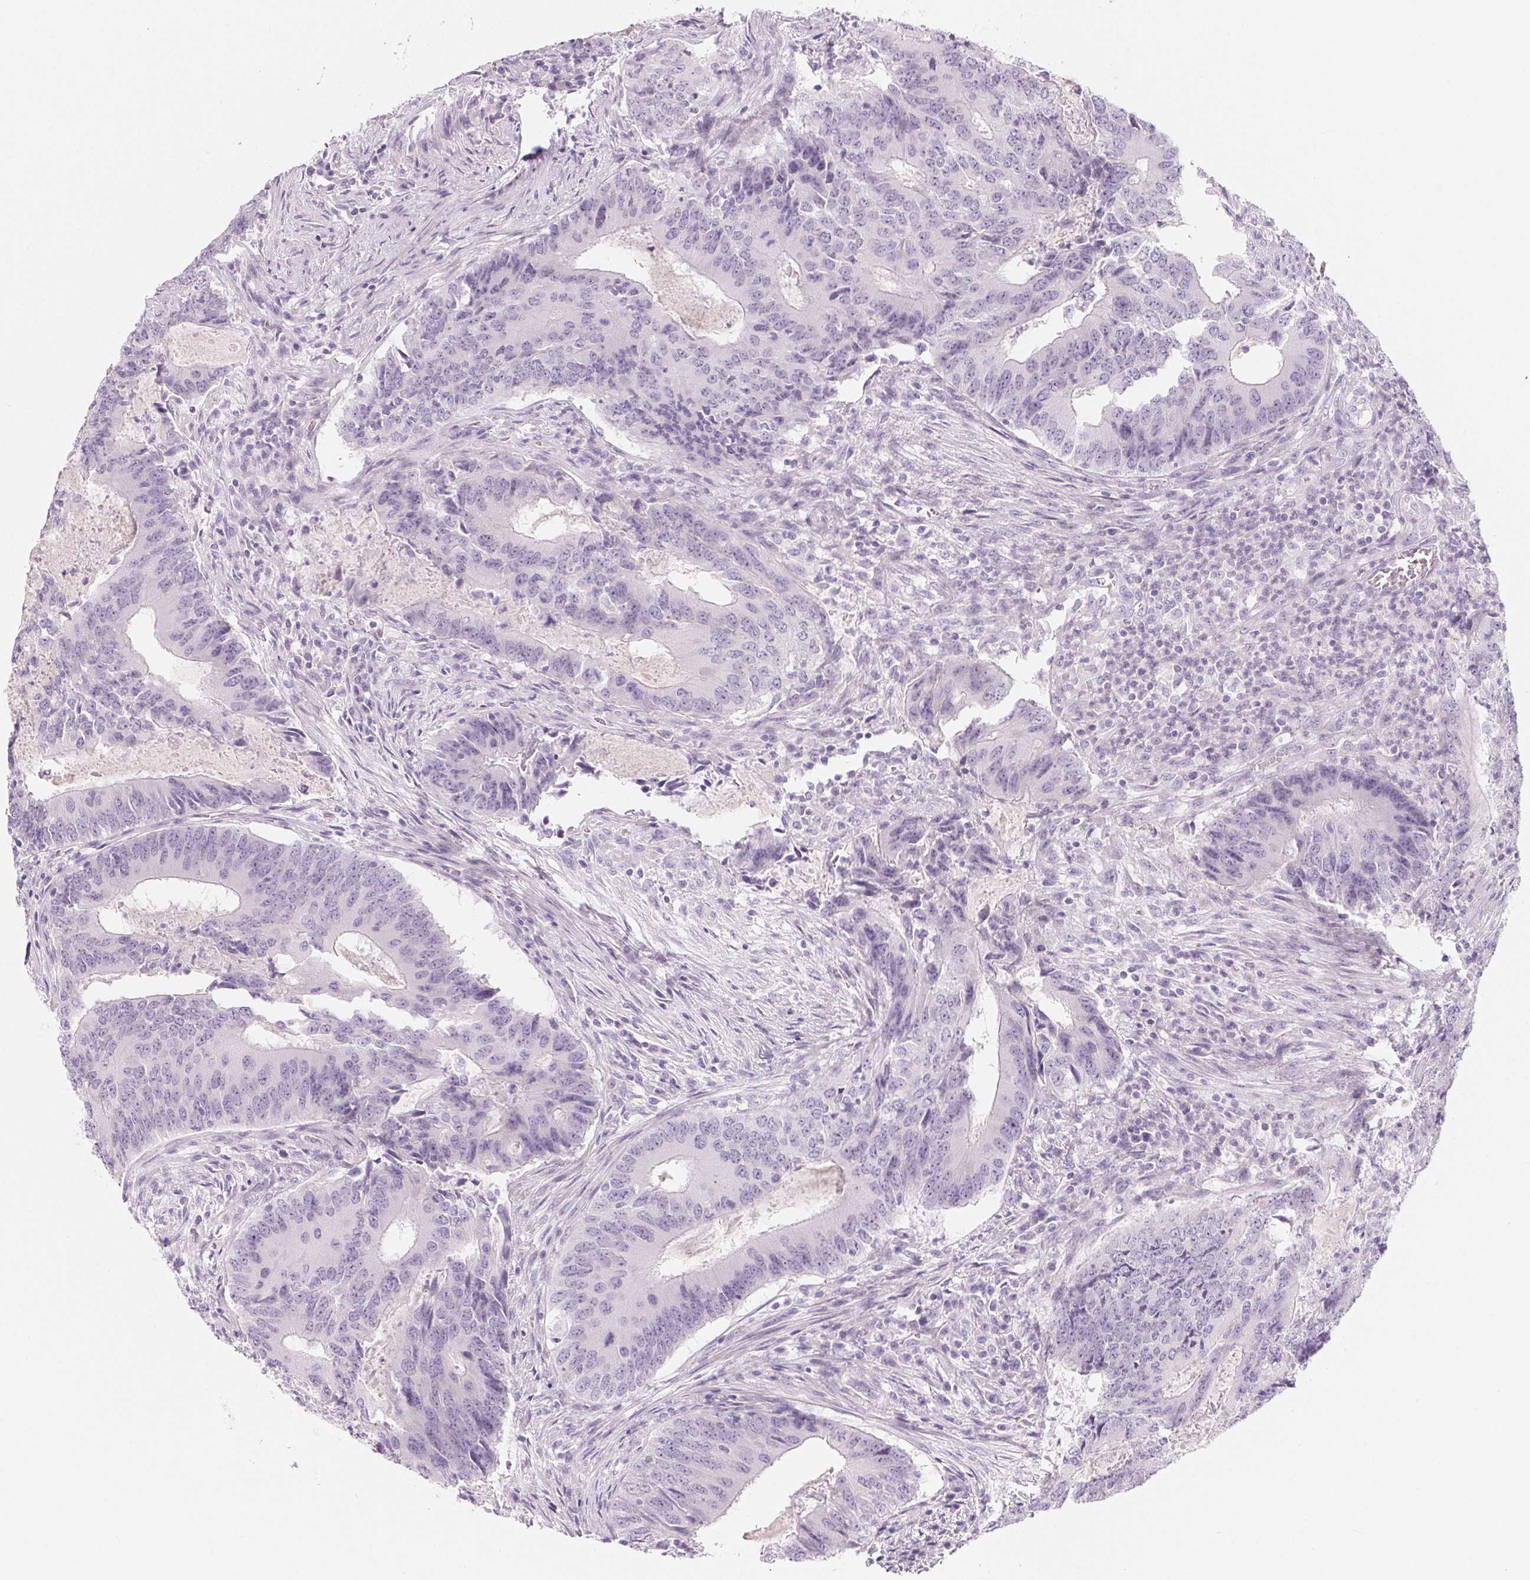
{"staining": {"intensity": "negative", "quantity": "none", "location": "none"}, "tissue": "colorectal cancer", "cell_type": "Tumor cells", "image_type": "cancer", "snomed": [{"axis": "morphology", "description": "Adenocarcinoma, NOS"}, {"axis": "topography", "description": "Colon"}], "caption": "Colorectal cancer stained for a protein using immunohistochemistry (IHC) shows no expression tumor cells.", "gene": "SH3GL2", "patient": {"sex": "male", "age": 67}}